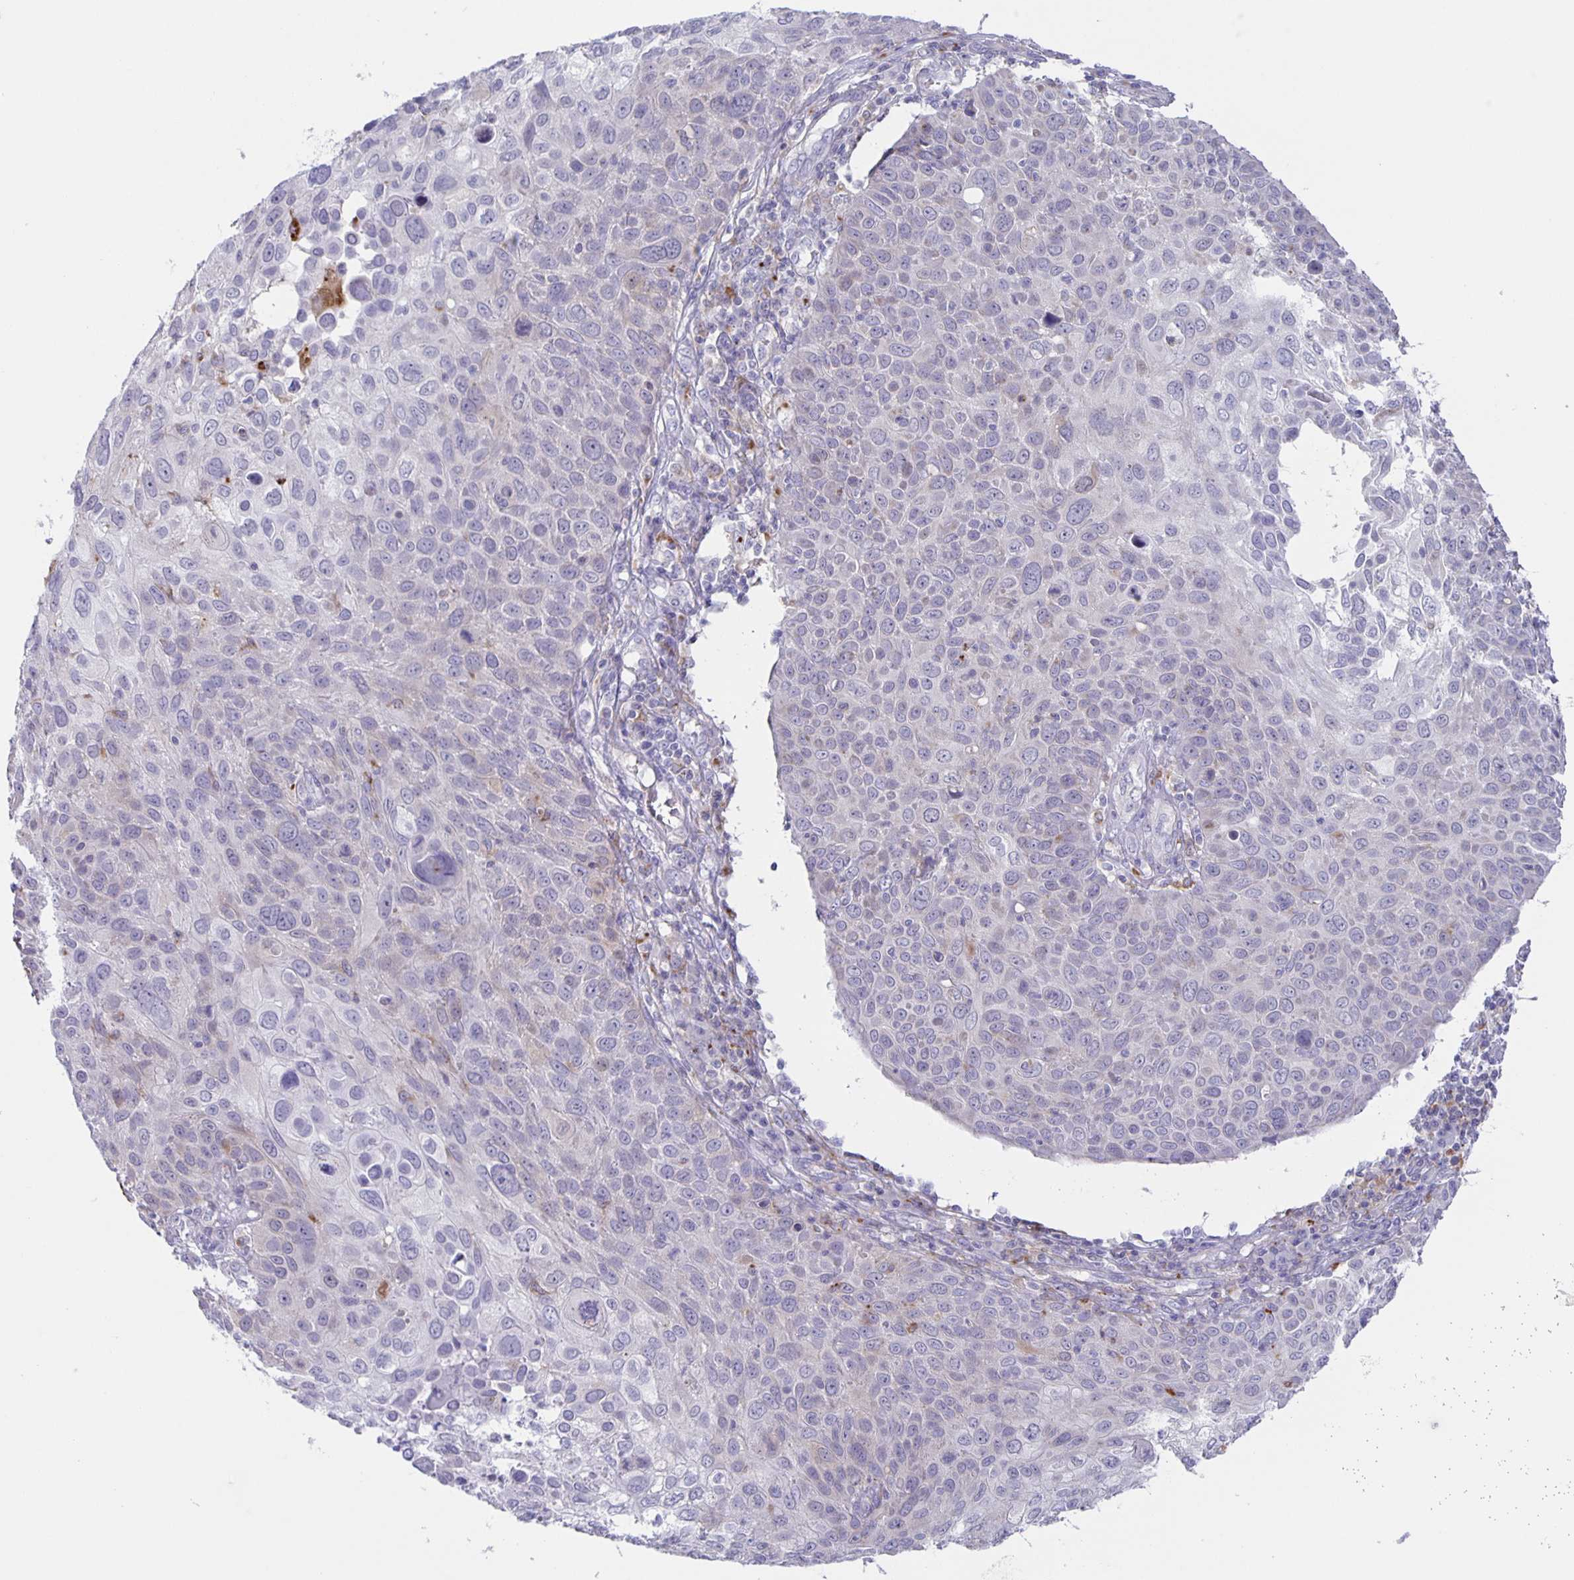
{"staining": {"intensity": "negative", "quantity": "none", "location": "none"}, "tissue": "skin cancer", "cell_type": "Tumor cells", "image_type": "cancer", "snomed": [{"axis": "morphology", "description": "Squamous cell carcinoma, NOS"}, {"axis": "topography", "description": "Skin"}], "caption": "Skin squamous cell carcinoma was stained to show a protein in brown. There is no significant expression in tumor cells. (Stains: DAB (3,3'-diaminobenzidine) IHC with hematoxylin counter stain, Microscopy: brightfield microscopy at high magnification).", "gene": "LIPA", "patient": {"sex": "male", "age": 87}}